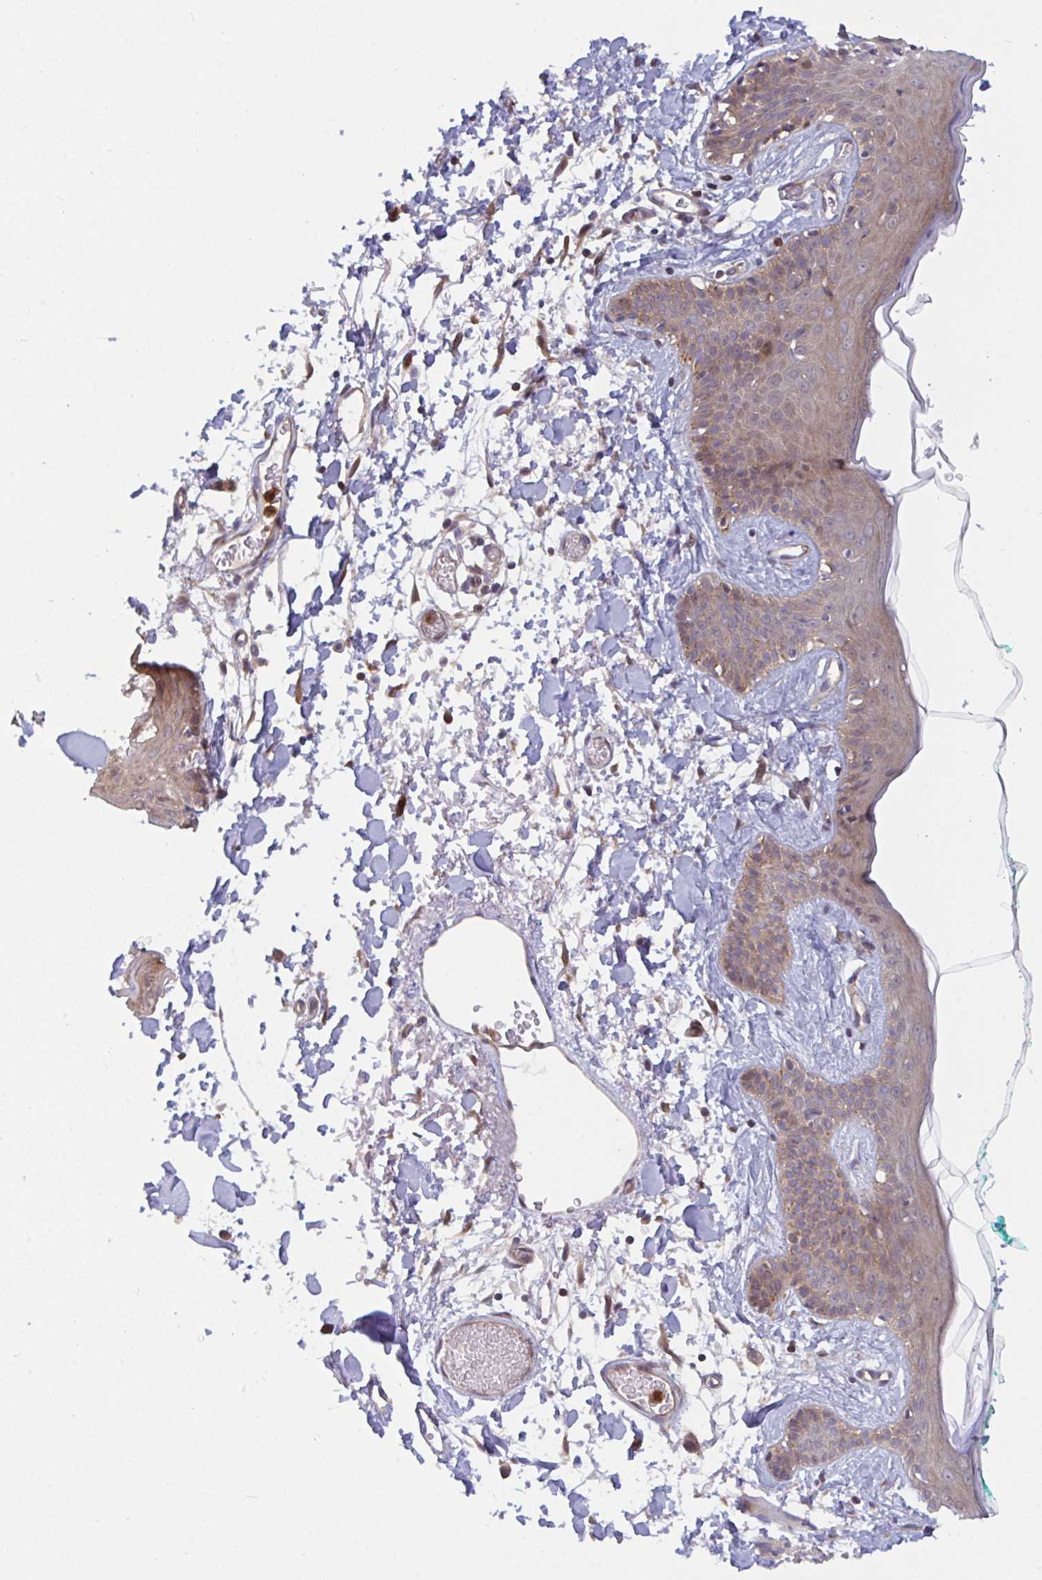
{"staining": {"intensity": "moderate", "quantity": ">75%", "location": "cytoplasmic/membranous"}, "tissue": "skin", "cell_type": "Fibroblasts", "image_type": "normal", "snomed": [{"axis": "morphology", "description": "Normal tissue, NOS"}, {"axis": "topography", "description": "Skin"}], "caption": "Protein expression analysis of normal skin exhibits moderate cytoplasmic/membranous positivity in approximately >75% of fibroblasts.", "gene": "LMNTD2", "patient": {"sex": "male", "age": 79}}